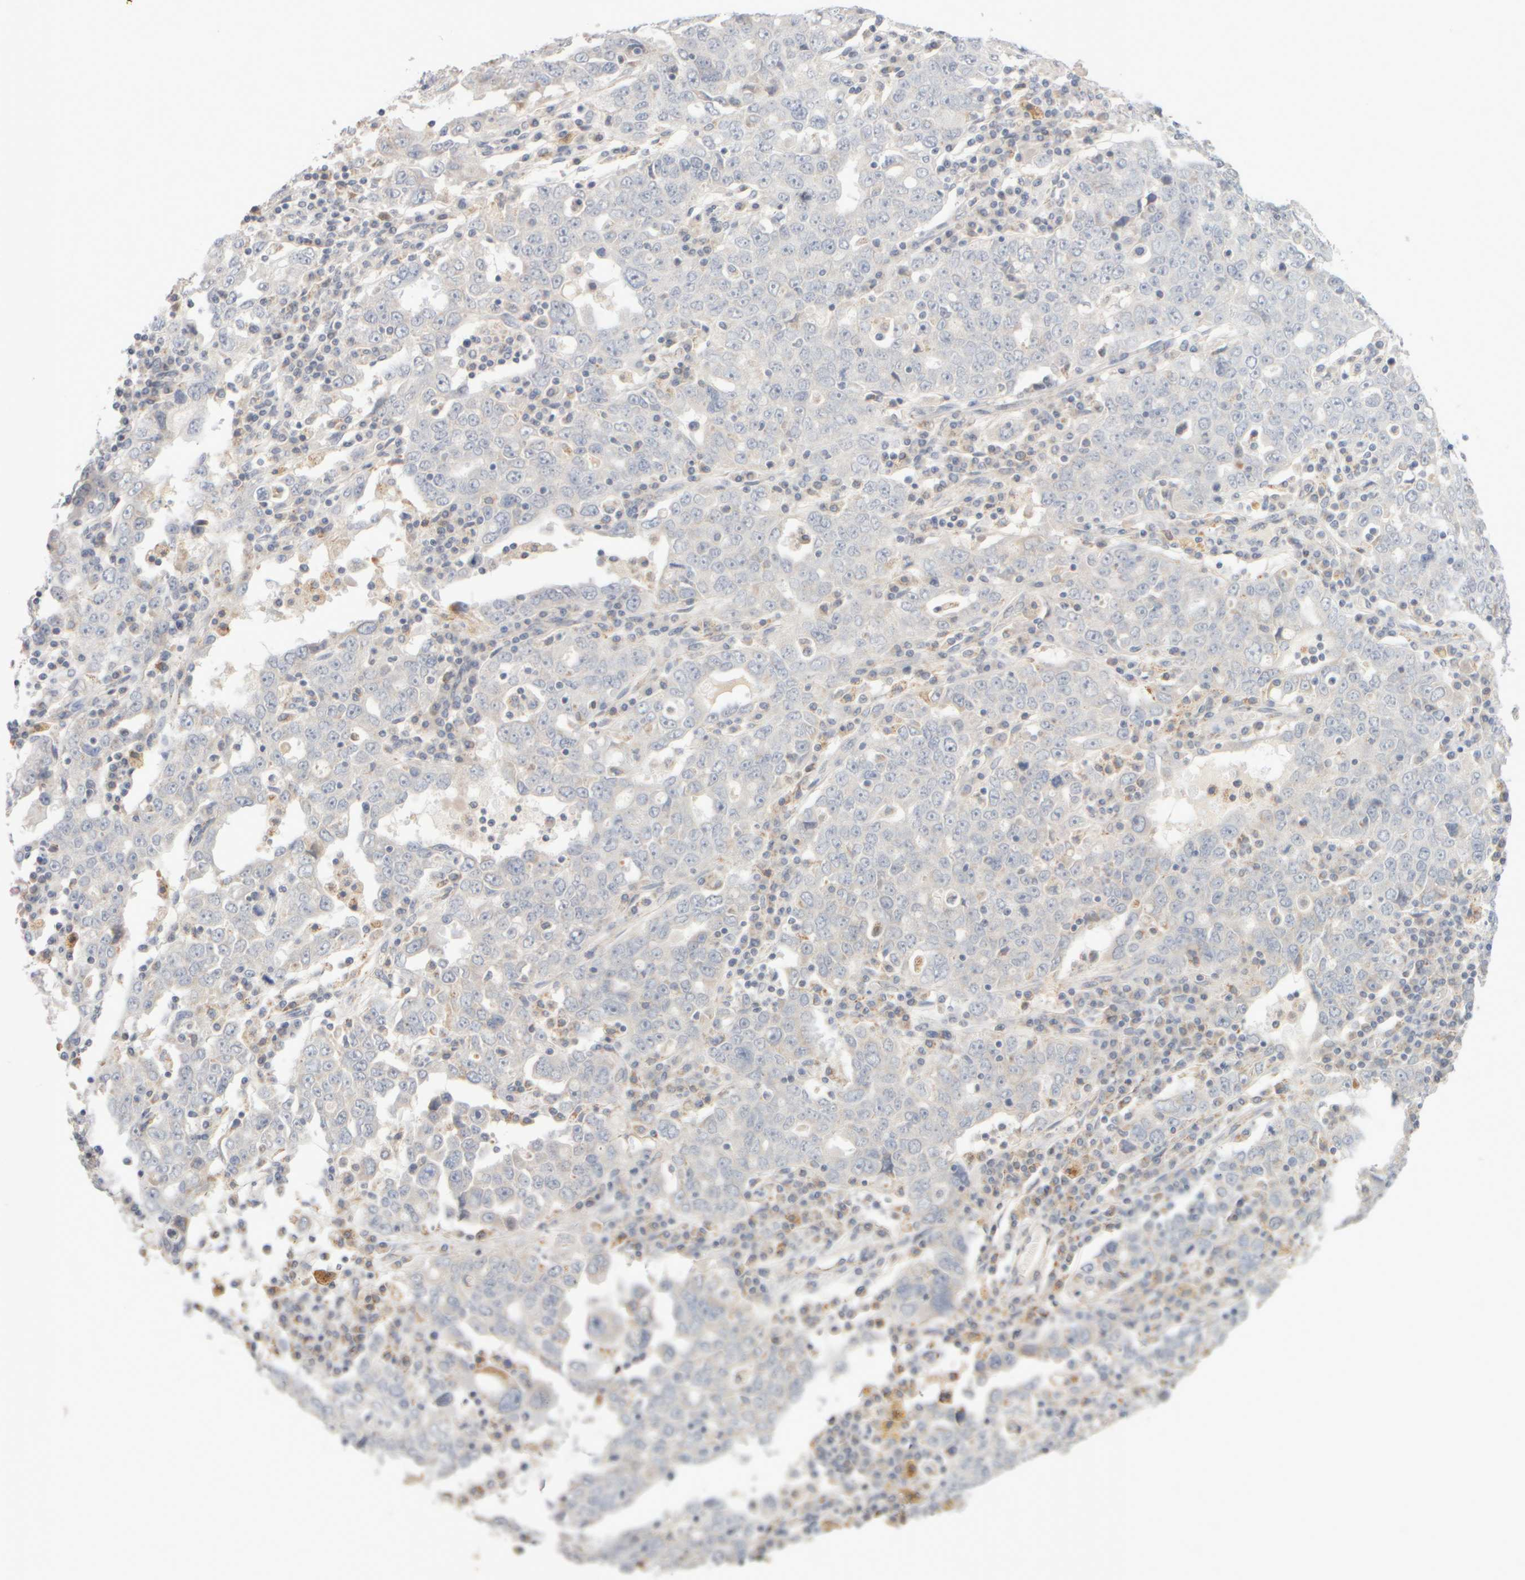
{"staining": {"intensity": "negative", "quantity": "none", "location": "none"}, "tissue": "ovarian cancer", "cell_type": "Tumor cells", "image_type": "cancer", "snomed": [{"axis": "morphology", "description": "Carcinoma, endometroid"}, {"axis": "topography", "description": "Ovary"}], "caption": "Immunohistochemistry (IHC) image of neoplastic tissue: endometroid carcinoma (ovarian) stained with DAB (3,3'-diaminobenzidine) demonstrates no significant protein staining in tumor cells.", "gene": "ZNF112", "patient": {"sex": "female", "age": 62}}